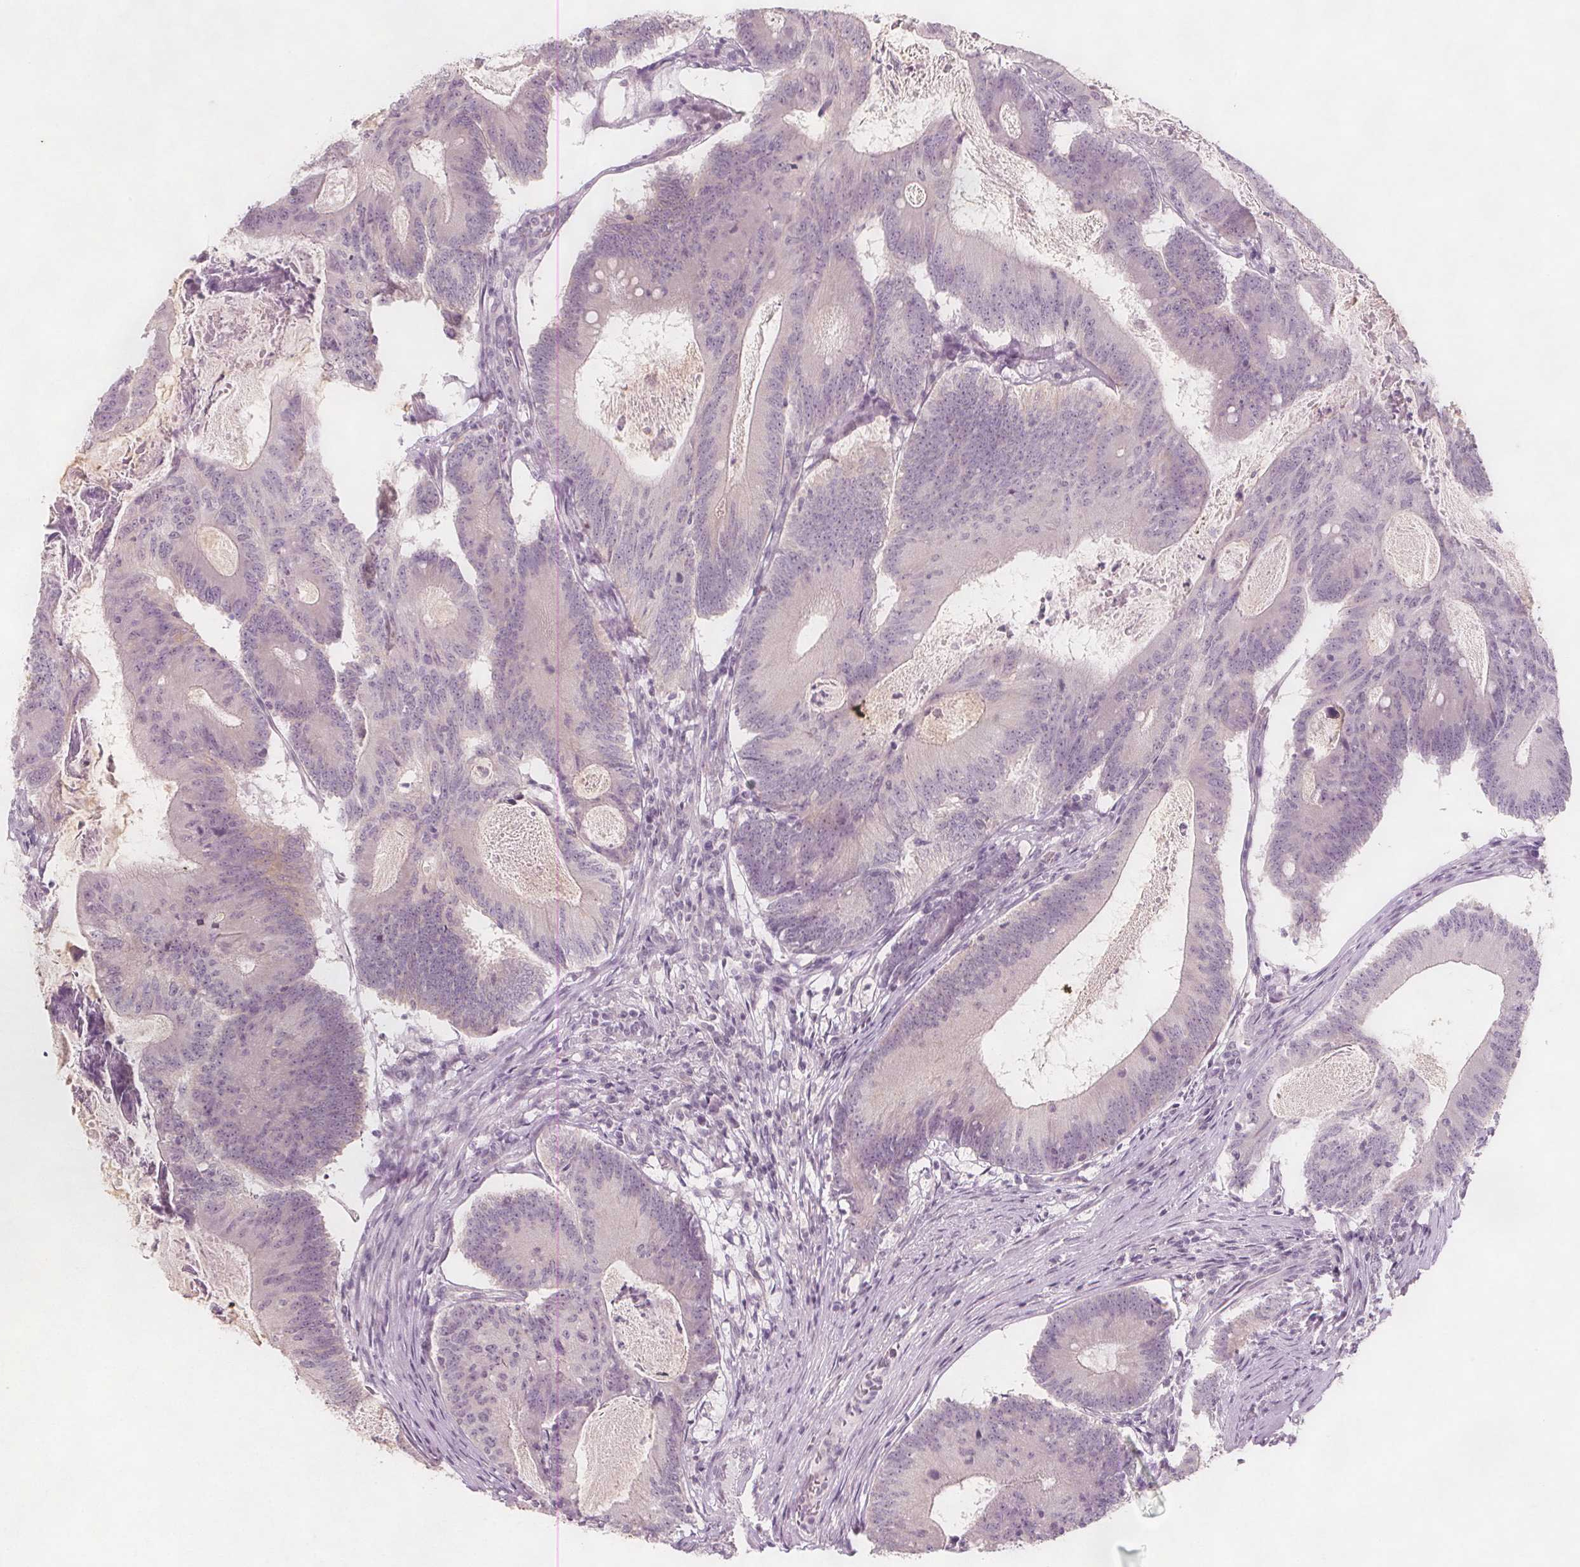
{"staining": {"intensity": "weak", "quantity": "<25%", "location": "nuclear"}, "tissue": "colorectal cancer", "cell_type": "Tumor cells", "image_type": "cancer", "snomed": [{"axis": "morphology", "description": "Adenocarcinoma, NOS"}, {"axis": "topography", "description": "Colon"}], "caption": "The immunohistochemistry (IHC) image has no significant positivity in tumor cells of adenocarcinoma (colorectal) tissue. (Brightfield microscopy of DAB IHC at high magnification).", "gene": "C1orf167", "patient": {"sex": "female", "age": 70}}